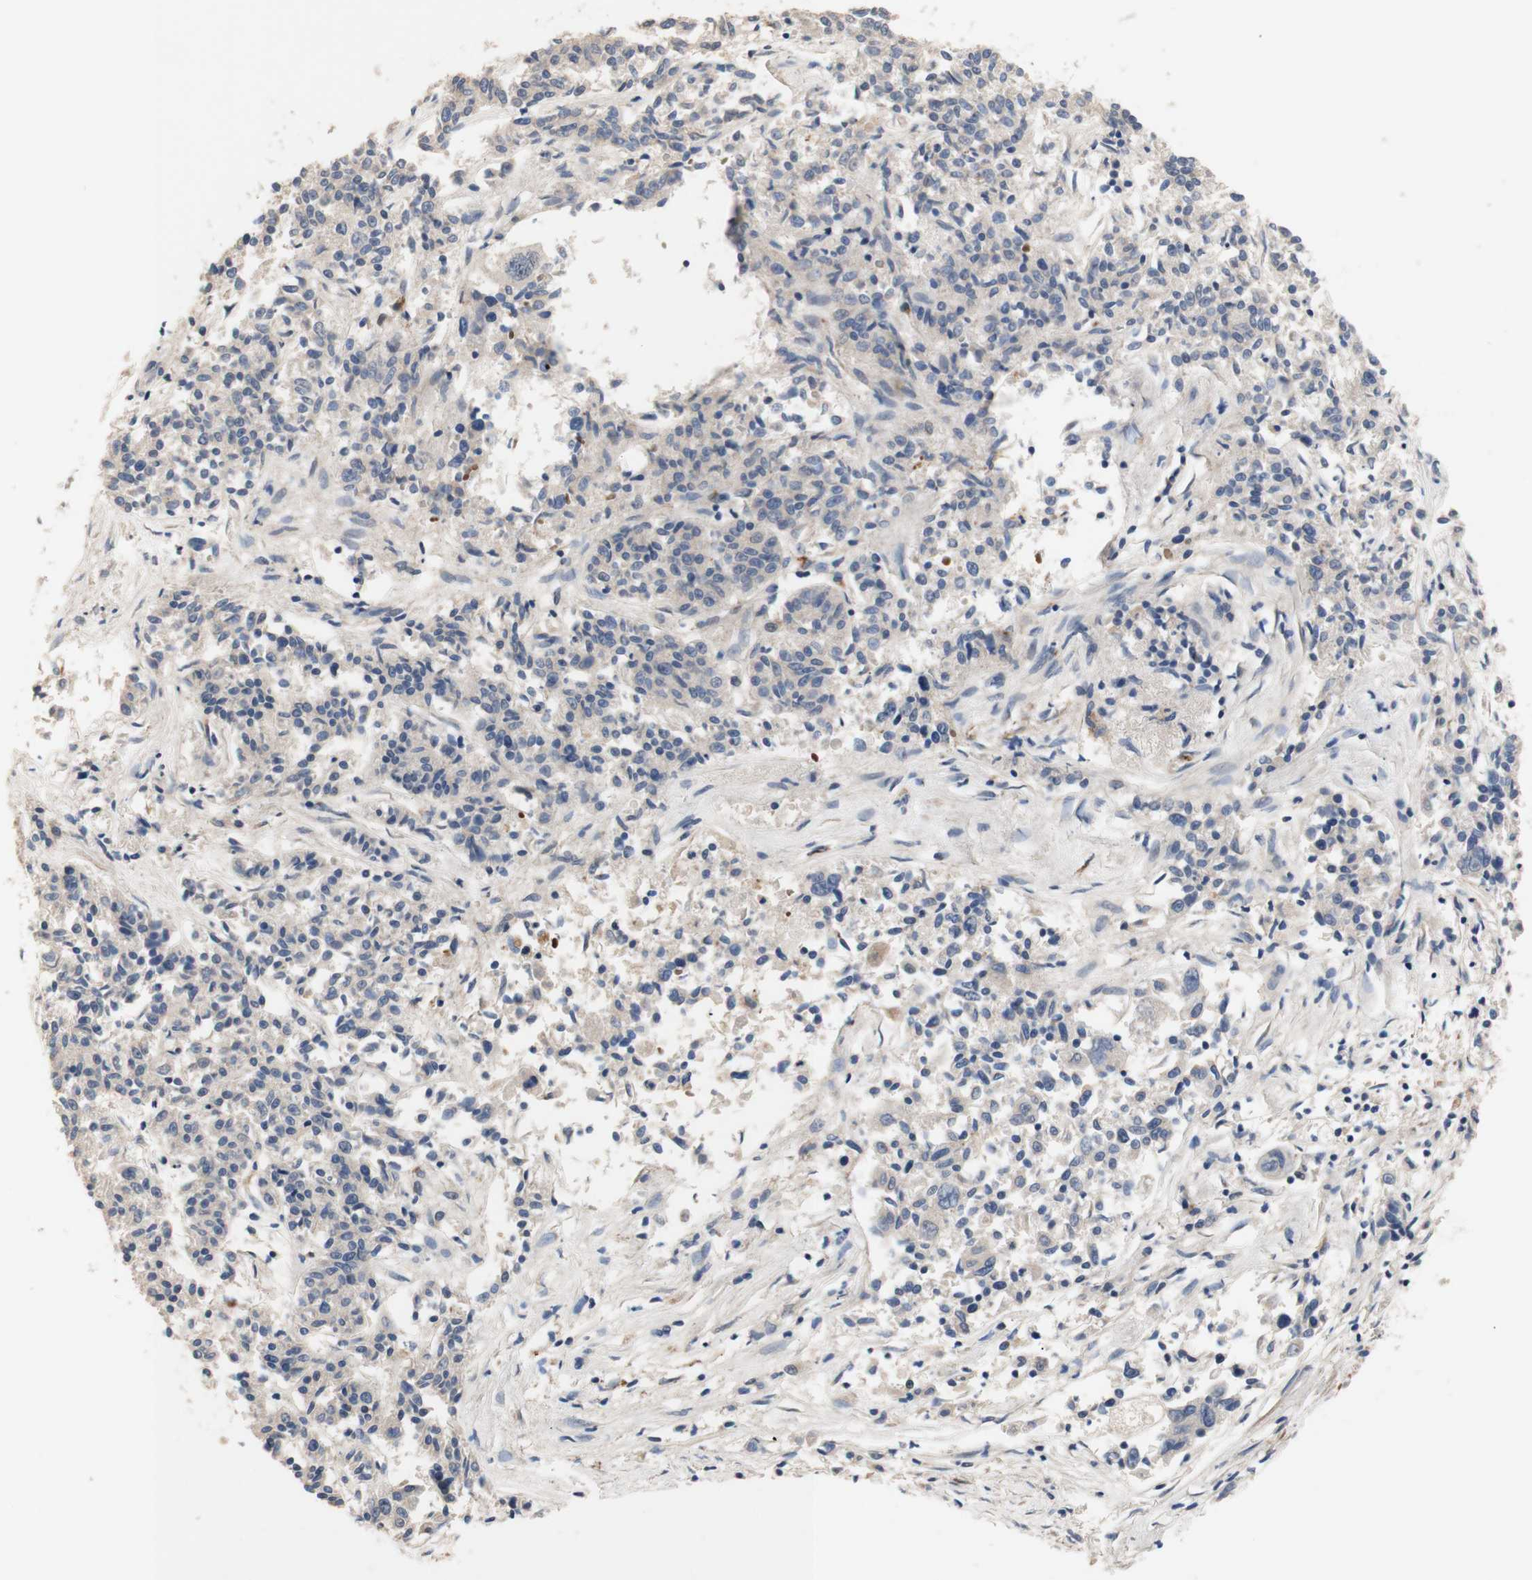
{"staining": {"intensity": "negative", "quantity": "none", "location": "none"}, "tissue": "lung cancer", "cell_type": "Tumor cells", "image_type": "cancer", "snomed": [{"axis": "morphology", "description": "Adenocarcinoma, NOS"}, {"axis": "topography", "description": "Lung"}], "caption": "High power microscopy histopathology image of an immunohistochemistry (IHC) histopathology image of lung cancer, revealing no significant positivity in tumor cells. Nuclei are stained in blue.", "gene": "CDON", "patient": {"sex": "male", "age": 84}}